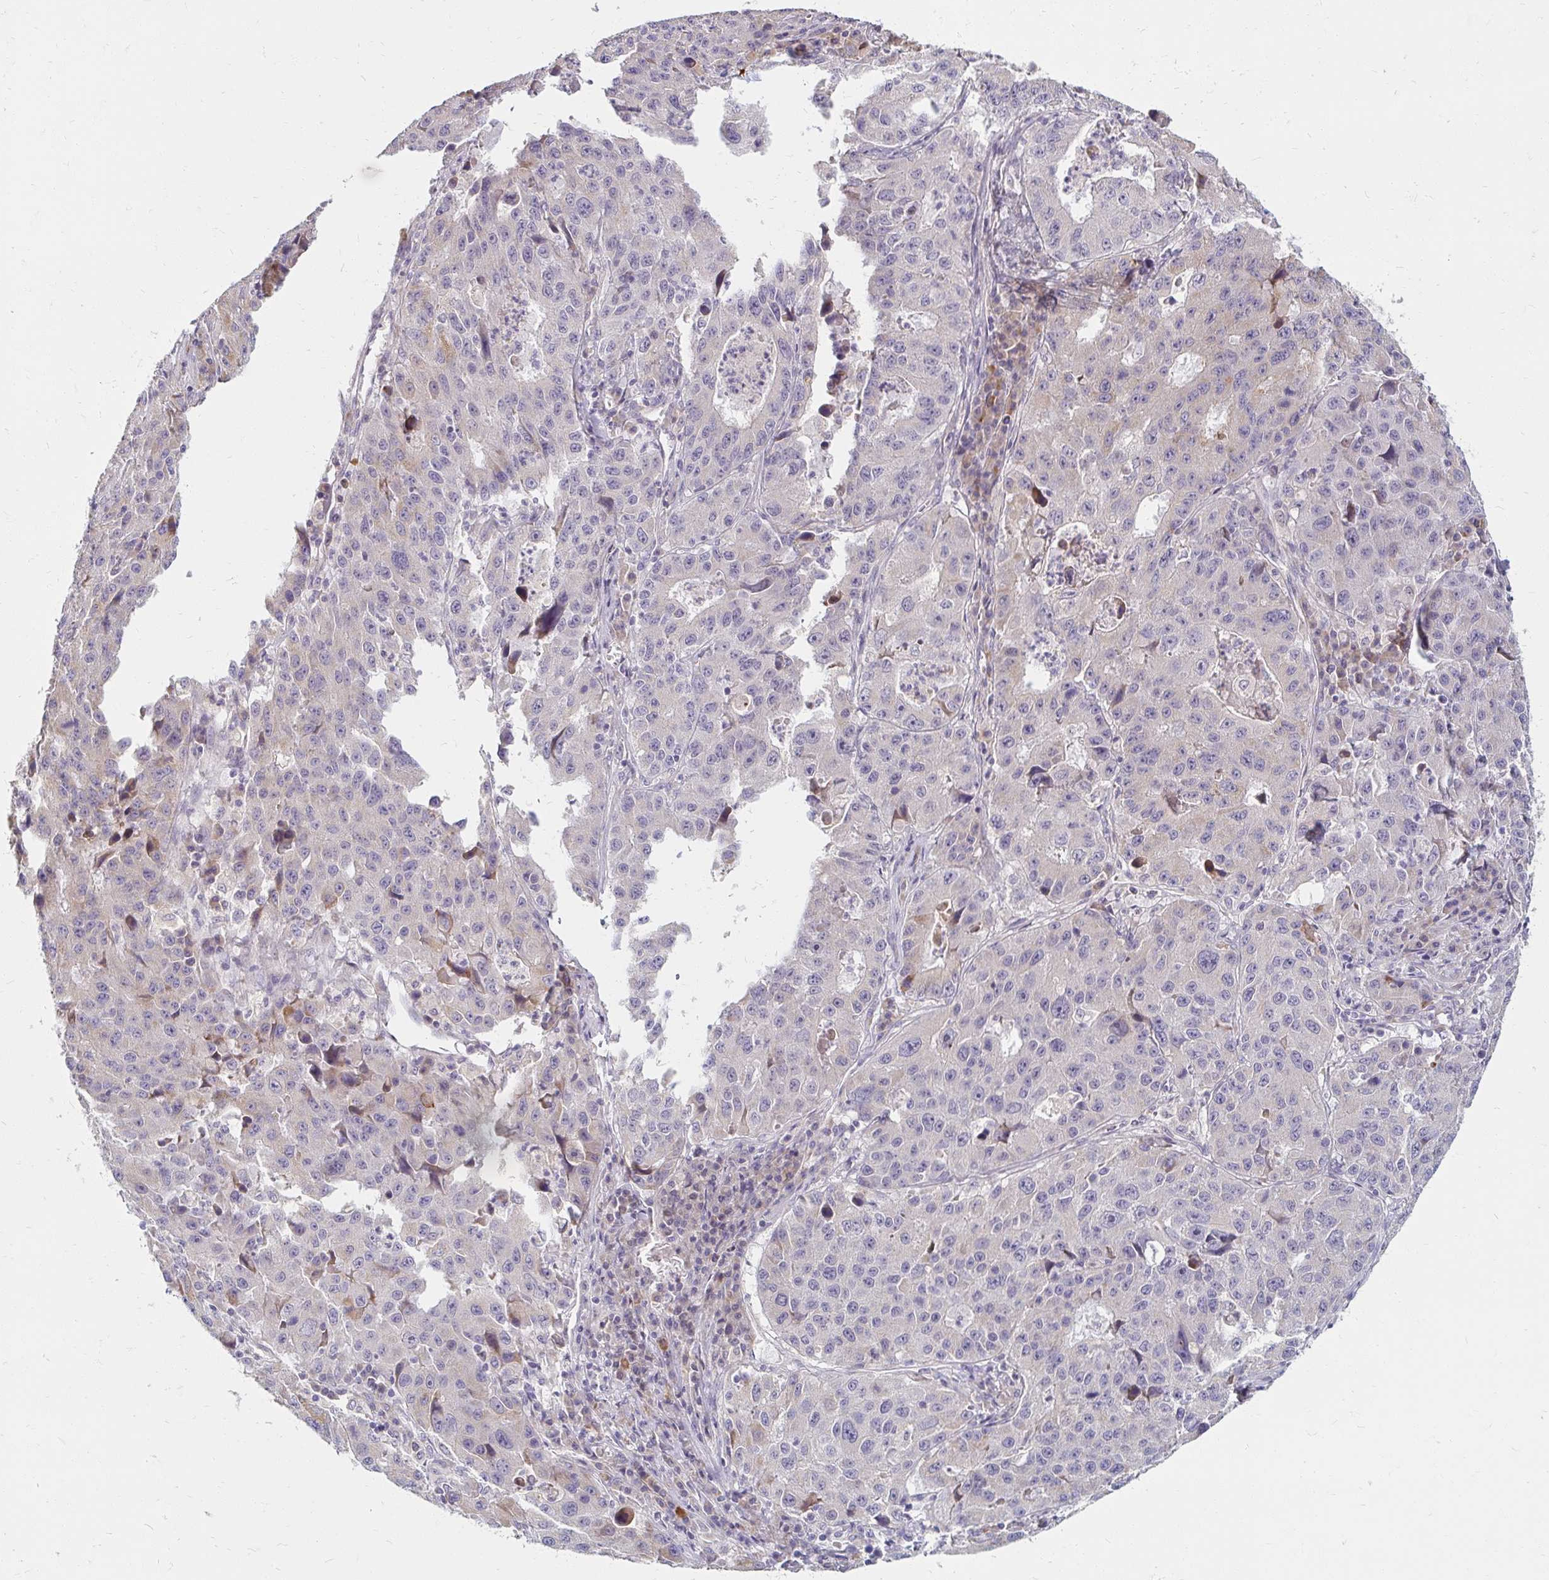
{"staining": {"intensity": "negative", "quantity": "none", "location": "none"}, "tissue": "stomach cancer", "cell_type": "Tumor cells", "image_type": "cancer", "snomed": [{"axis": "morphology", "description": "Adenocarcinoma, NOS"}, {"axis": "topography", "description": "Stomach"}], "caption": "An IHC image of stomach cancer (adenocarcinoma) is shown. There is no staining in tumor cells of stomach cancer (adenocarcinoma).", "gene": "DDN", "patient": {"sex": "male", "age": 71}}